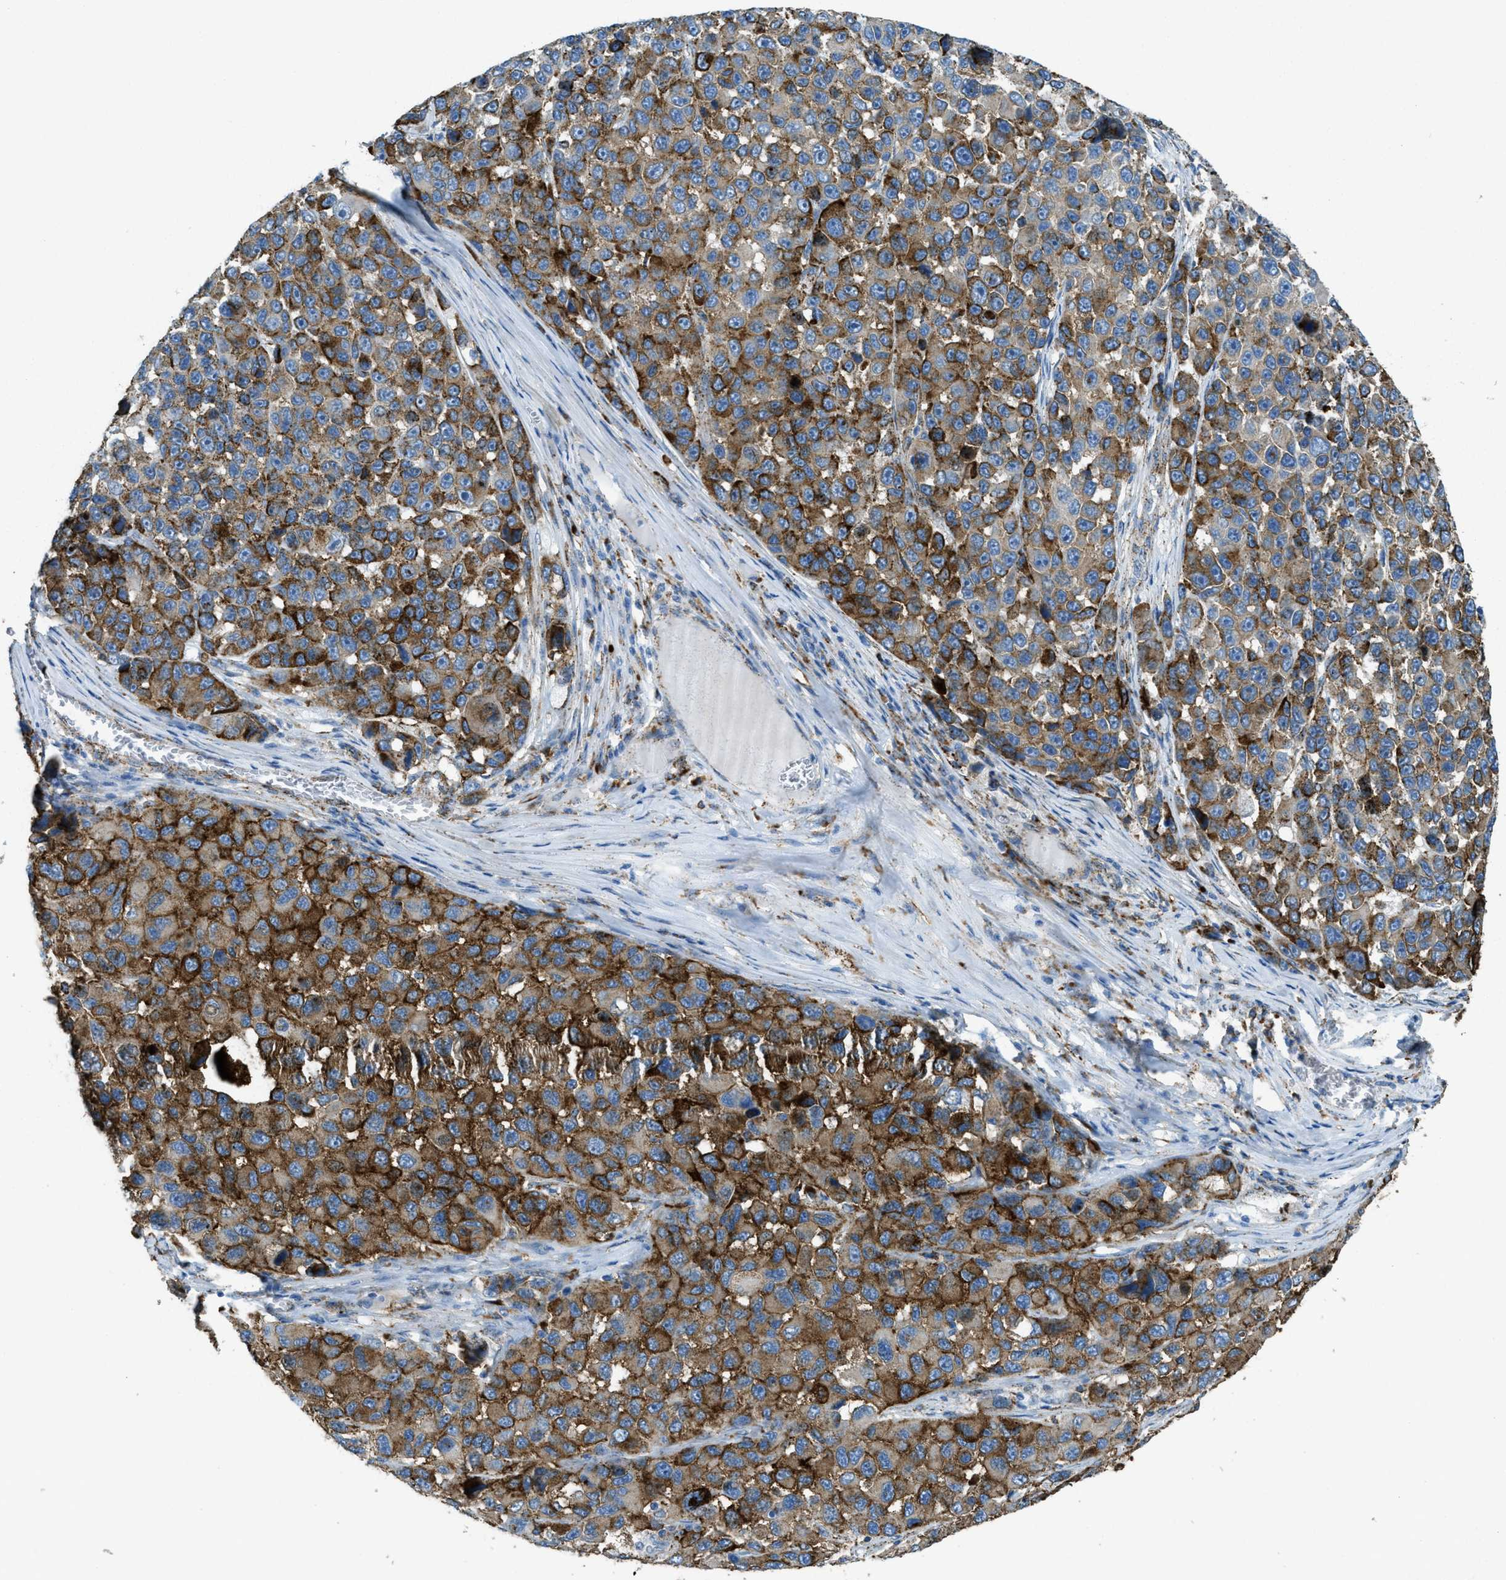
{"staining": {"intensity": "moderate", "quantity": ">75%", "location": "cytoplasmic/membranous"}, "tissue": "melanoma", "cell_type": "Tumor cells", "image_type": "cancer", "snomed": [{"axis": "morphology", "description": "Malignant melanoma, NOS"}, {"axis": "topography", "description": "Skin"}], "caption": "Malignant melanoma stained for a protein demonstrates moderate cytoplasmic/membranous positivity in tumor cells. The staining was performed using DAB (3,3'-diaminobenzidine), with brown indicating positive protein expression. Nuclei are stained blue with hematoxylin.", "gene": "SCARB2", "patient": {"sex": "male", "age": 53}}